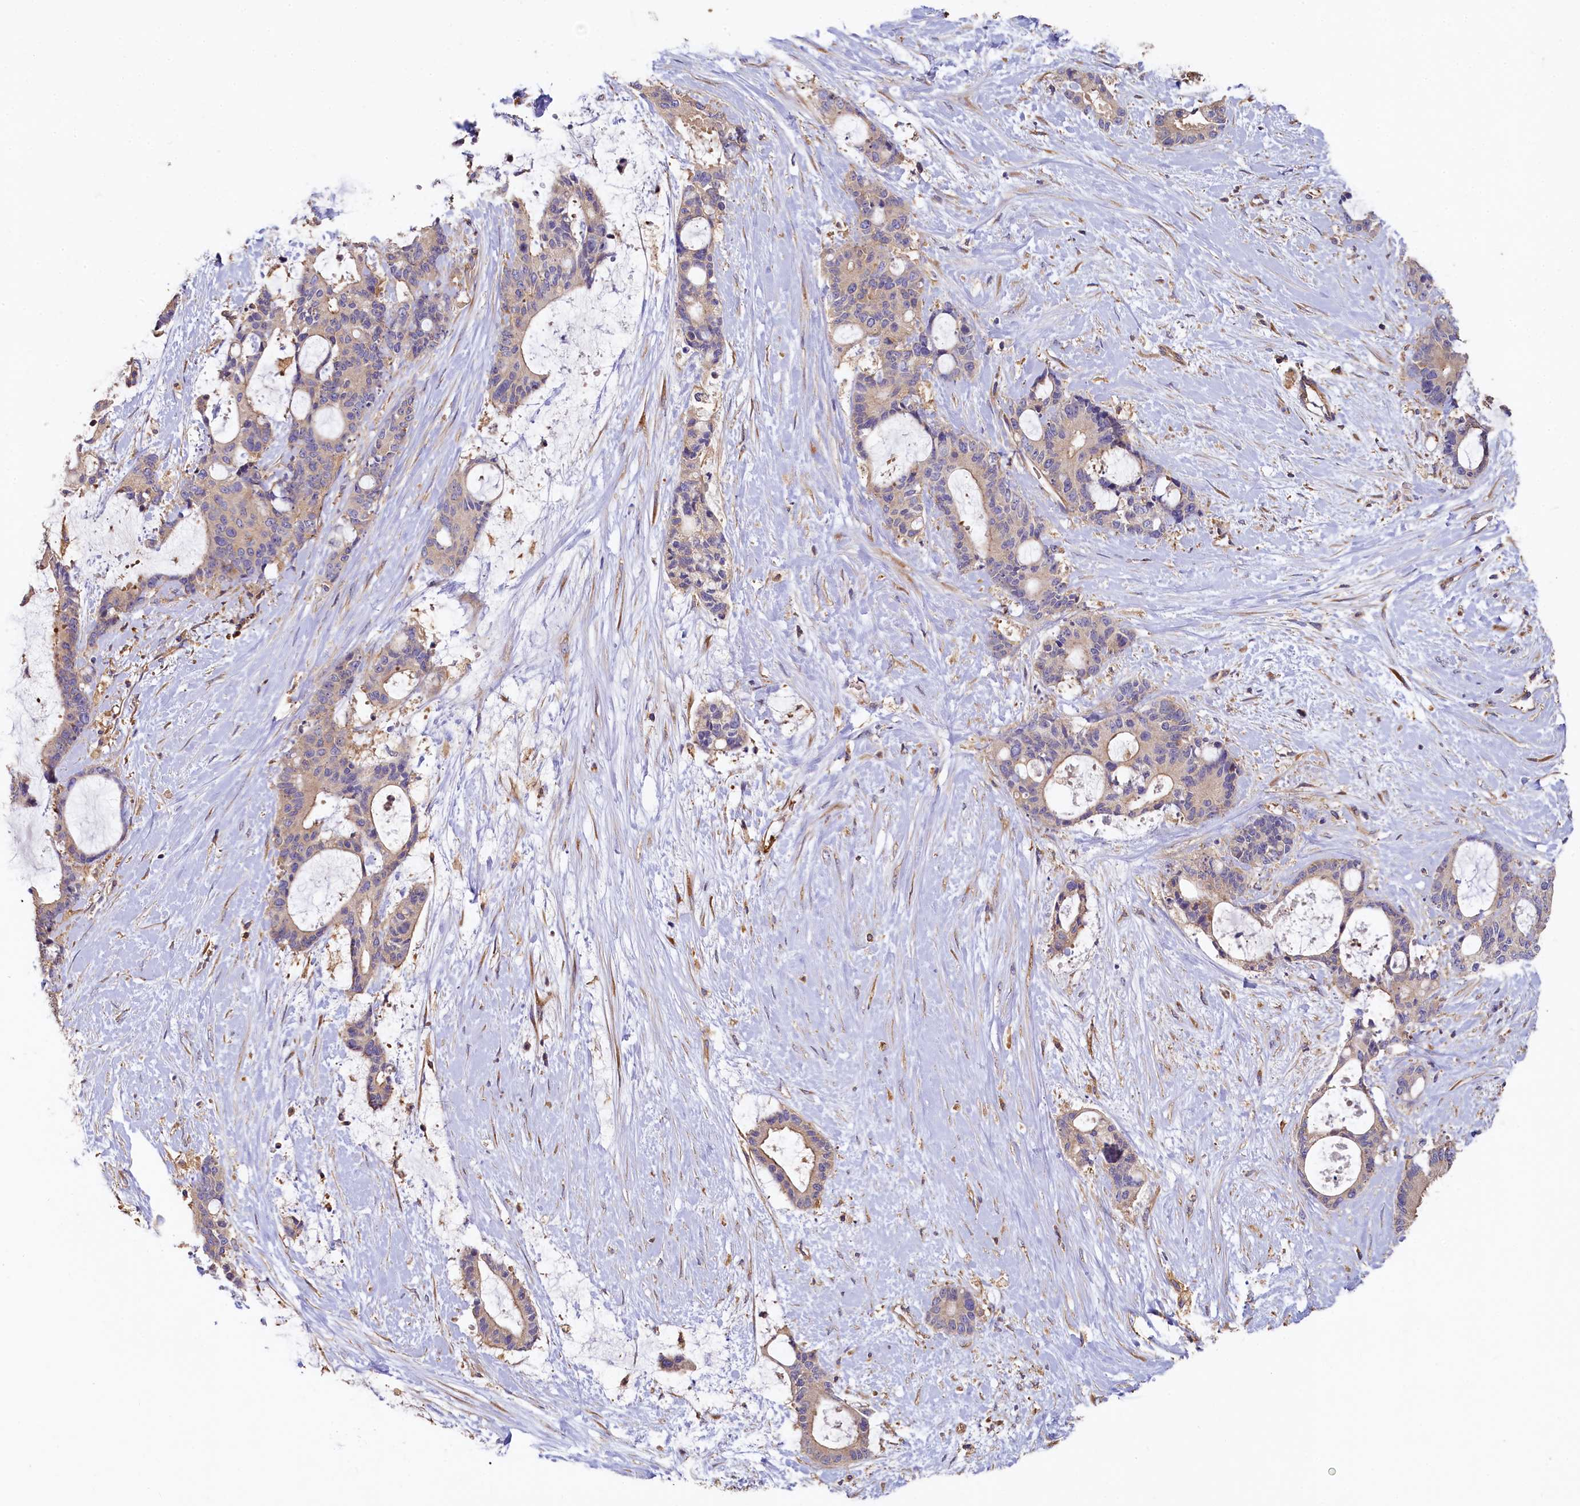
{"staining": {"intensity": "weak", "quantity": ">75%", "location": "cytoplasmic/membranous"}, "tissue": "liver cancer", "cell_type": "Tumor cells", "image_type": "cancer", "snomed": [{"axis": "morphology", "description": "Normal tissue, NOS"}, {"axis": "morphology", "description": "Cholangiocarcinoma"}, {"axis": "topography", "description": "Liver"}, {"axis": "topography", "description": "Peripheral nerve tissue"}], "caption": "Immunohistochemical staining of human liver cancer (cholangiocarcinoma) demonstrates weak cytoplasmic/membranous protein expression in about >75% of tumor cells.", "gene": "PPIP5K1", "patient": {"sex": "female", "age": 73}}